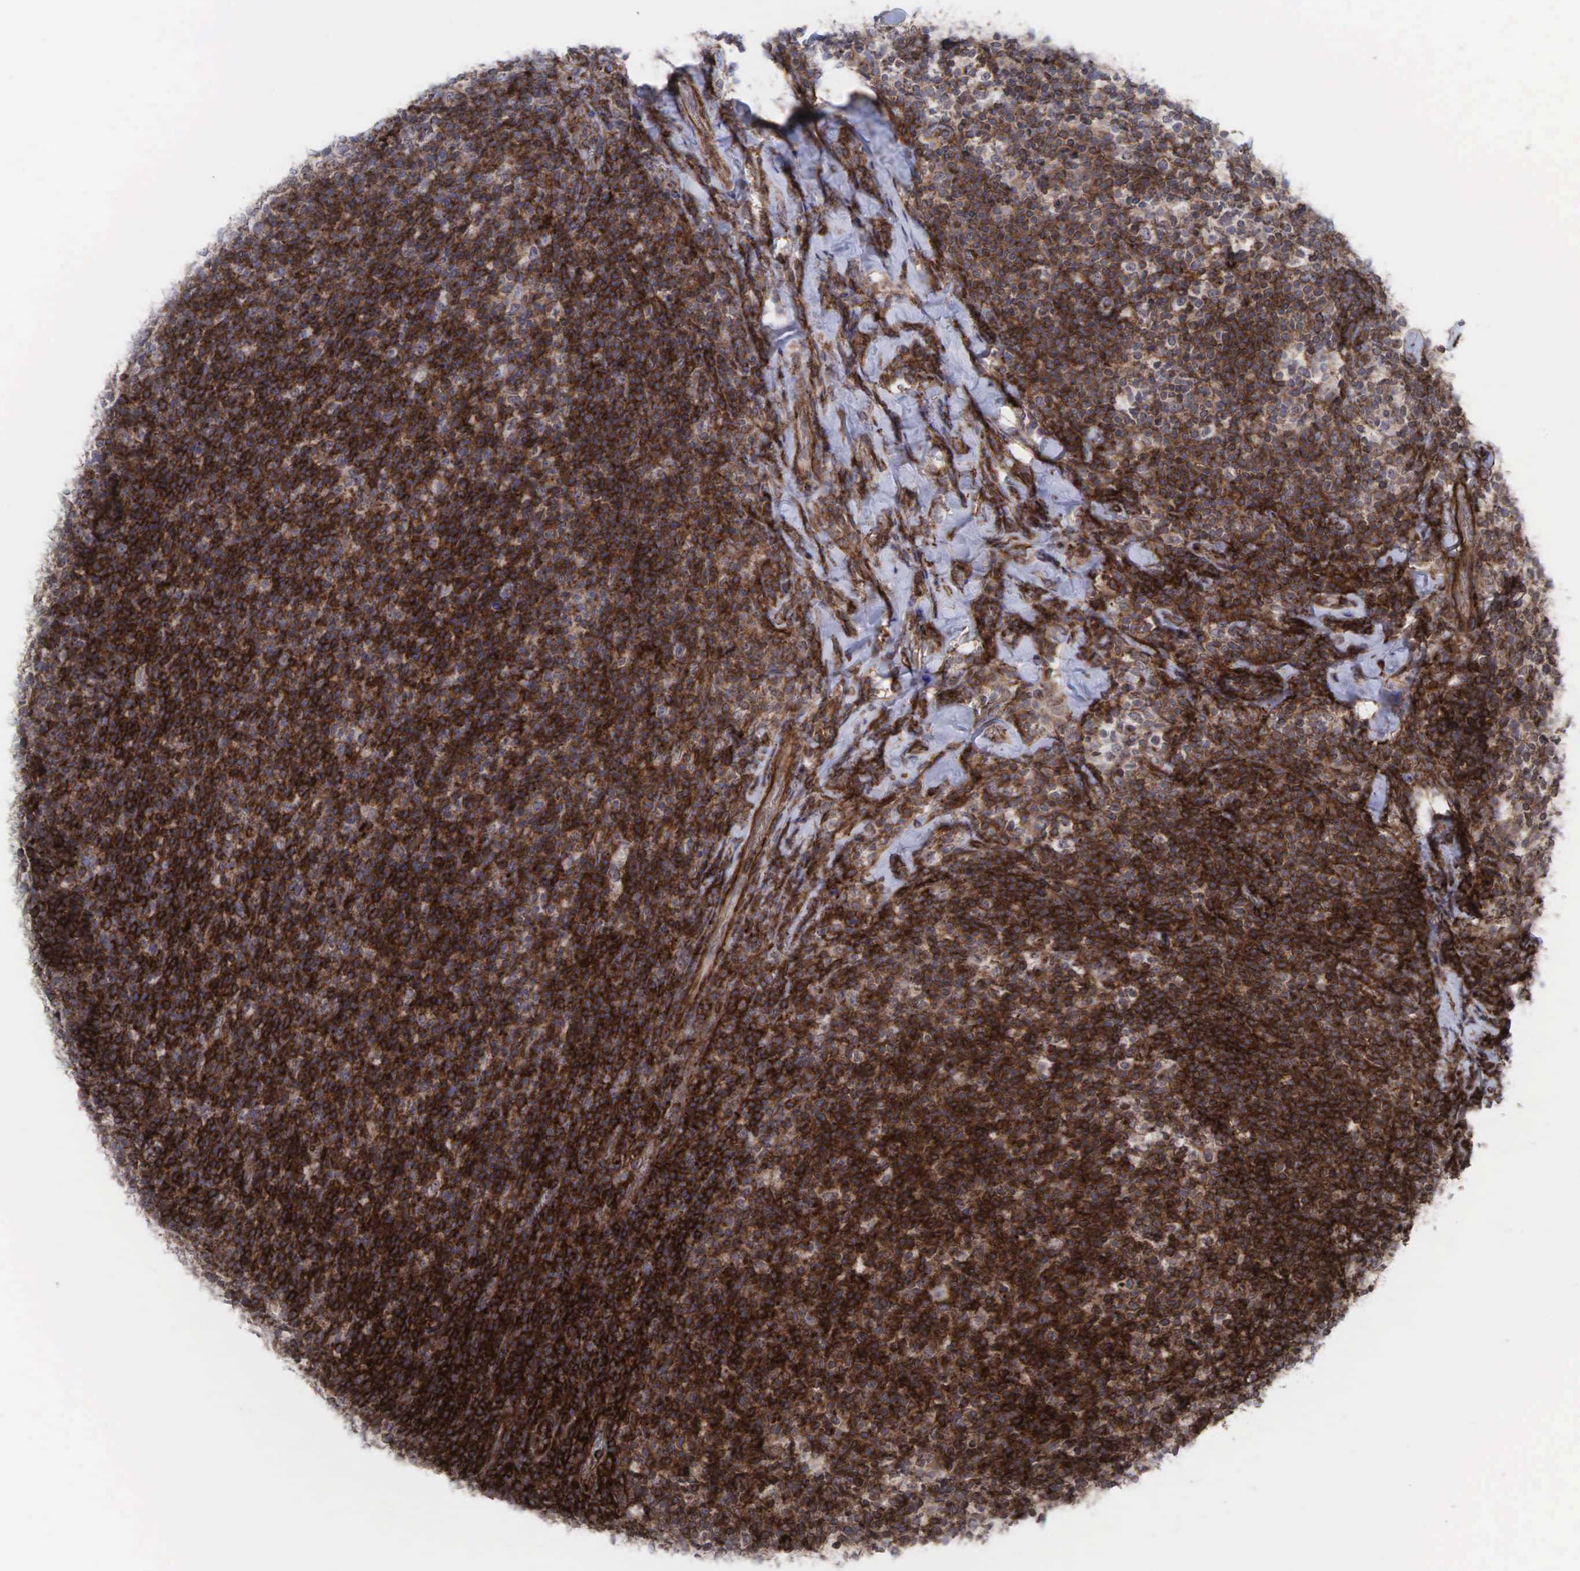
{"staining": {"intensity": "strong", "quantity": ">75%", "location": "cytoplasmic/membranous"}, "tissue": "lymphoma", "cell_type": "Tumor cells", "image_type": "cancer", "snomed": [{"axis": "morphology", "description": "Malignant lymphoma, non-Hodgkin's type, Low grade"}, {"axis": "topography", "description": "Lymph node"}], "caption": "Protein expression analysis of malignant lymphoma, non-Hodgkin's type (low-grade) displays strong cytoplasmic/membranous staining in approximately >75% of tumor cells.", "gene": "GPRASP1", "patient": {"sex": "male", "age": 74}}